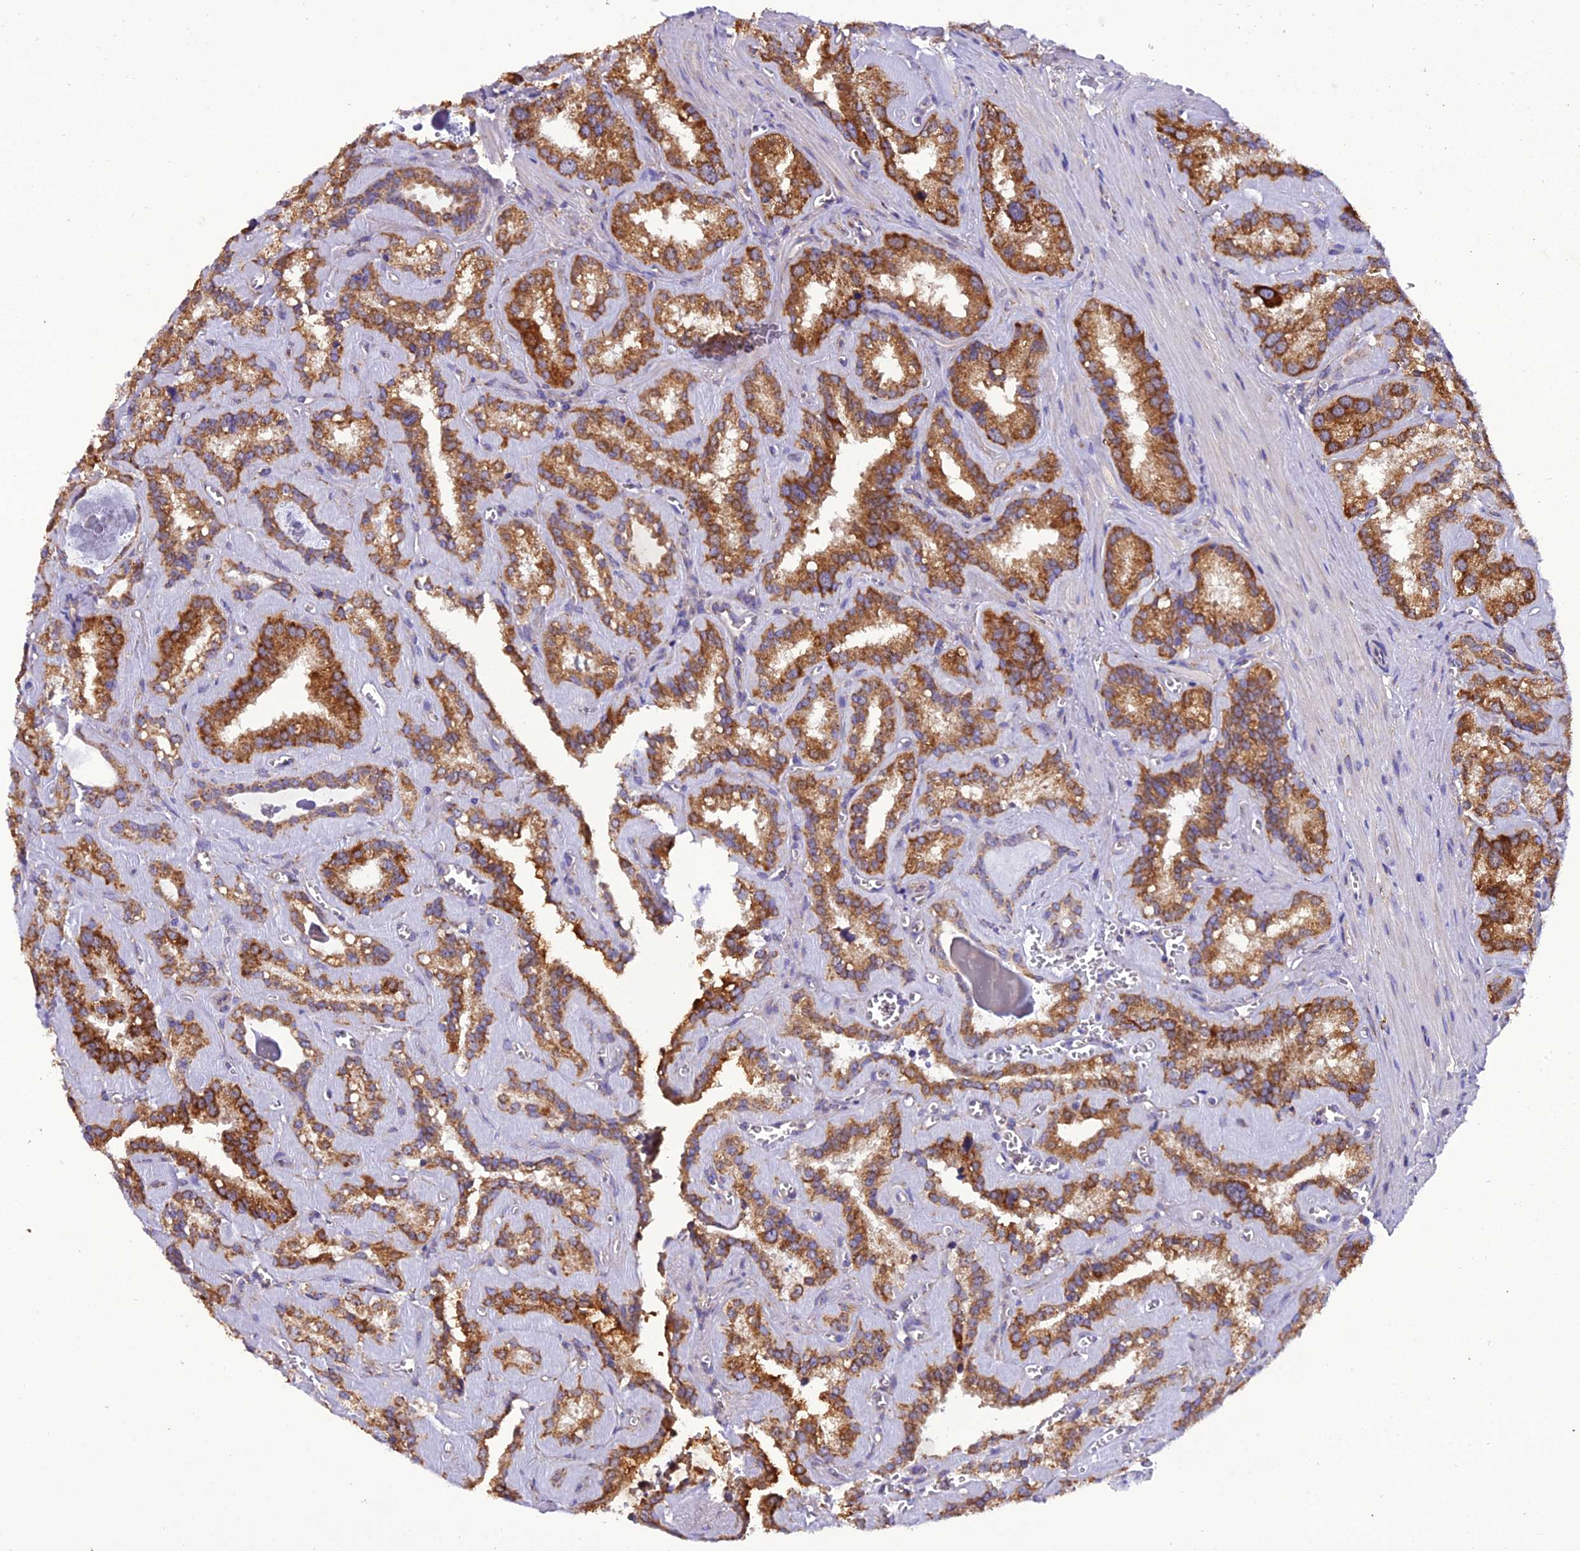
{"staining": {"intensity": "strong", "quantity": ">75%", "location": "cytoplasmic/membranous"}, "tissue": "seminal vesicle", "cell_type": "Glandular cells", "image_type": "normal", "snomed": [{"axis": "morphology", "description": "Normal tissue, NOS"}, {"axis": "topography", "description": "Prostate"}, {"axis": "topography", "description": "Seminal veicle"}], "caption": "An immunohistochemistry (IHC) micrograph of unremarkable tissue is shown. Protein staining in brown shows strong cytoplasmic/membranous positivity in seminal vesicle within glandular cells. (DAB = brown stain, brightfield microscopy at high magnification).", "gene": "GPD1", "patient": {"sex": "male", "age": 59}}